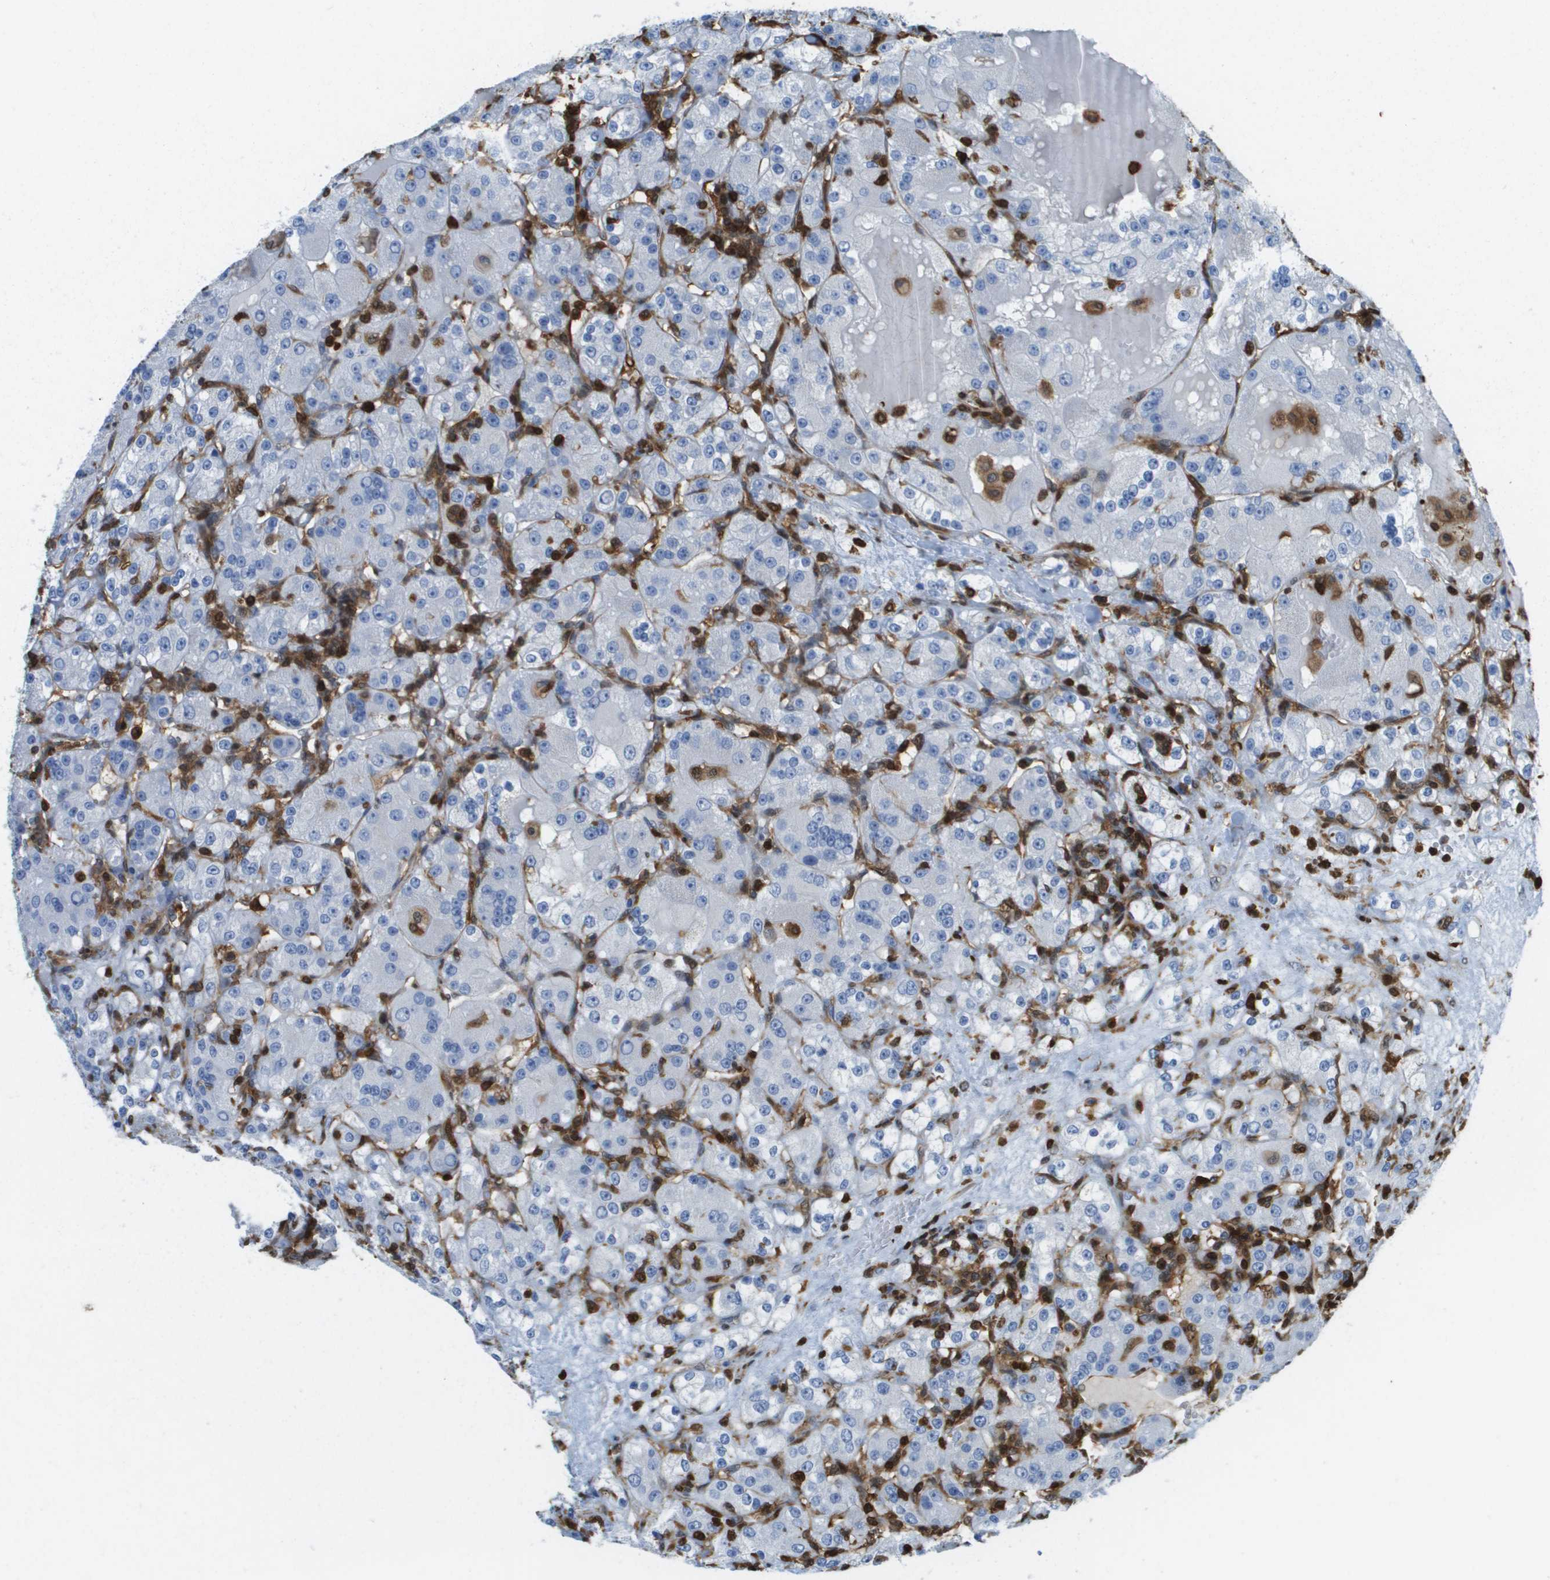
{"staining": {"intensity": "negative", "quantity": "none", "location": "none"}, "tissue": "renal cancer", "cell_type": "Tumor cells", "image_type": "cancer", "snomed": [{"axis": "morphology", "description": "Normal tissue, NOS"}, {"axis": "morphology", "description": "Adenocarcinoma, NOS"}, {"axis": "topography", "description": "Kidney"}], "caption": "Renal cancer (adenocarcinoma) was stained to show a protein in brown. There is no significant positivity in tumor cells. The staining was performed using DAB (3,3'-diaminobenzidine) to visualize the protein expression in brown, while the nuclei were stained in blue with hematoxylin (Magnification: 20x).", "gene": "DOCK5", "patient": {"sex": "male", "age": 61}}